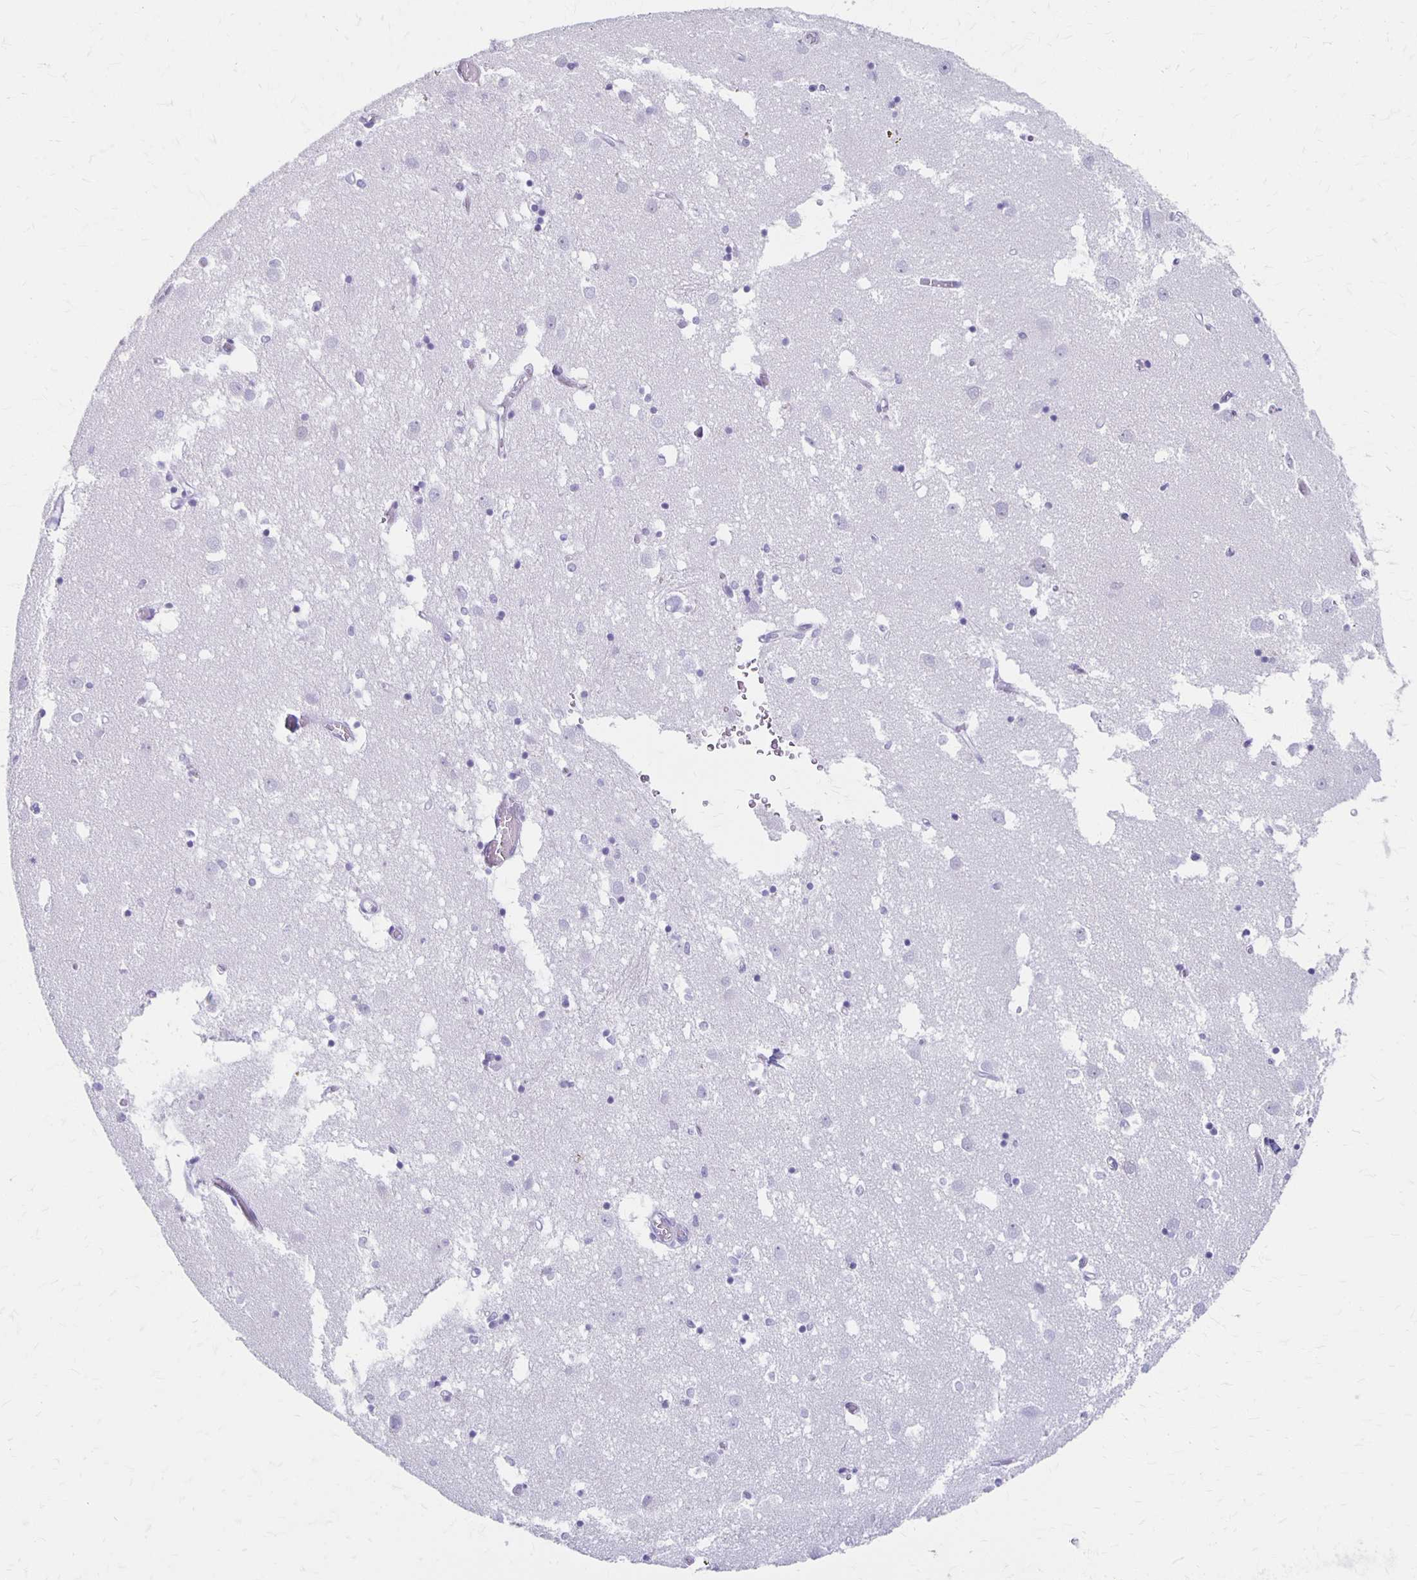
{"staining": {"intensity": "negative", "quantity": "none", "location": "none"}, "tissue": "caudate", "cell_type": "Glial cells", "image_type": "normal", "snomed": [{"axis": "morphology", "description": "Normal tissue, NOS"}, {"axis": "topography", "description": "Lateral ventricle wall"}], "caption": "Immunohistochemical staining of unremarkable human caudate reveals no significant staining in glial cells.", "gene": "MAGEC2", "patient": {"sex": "male", "age": 70}}